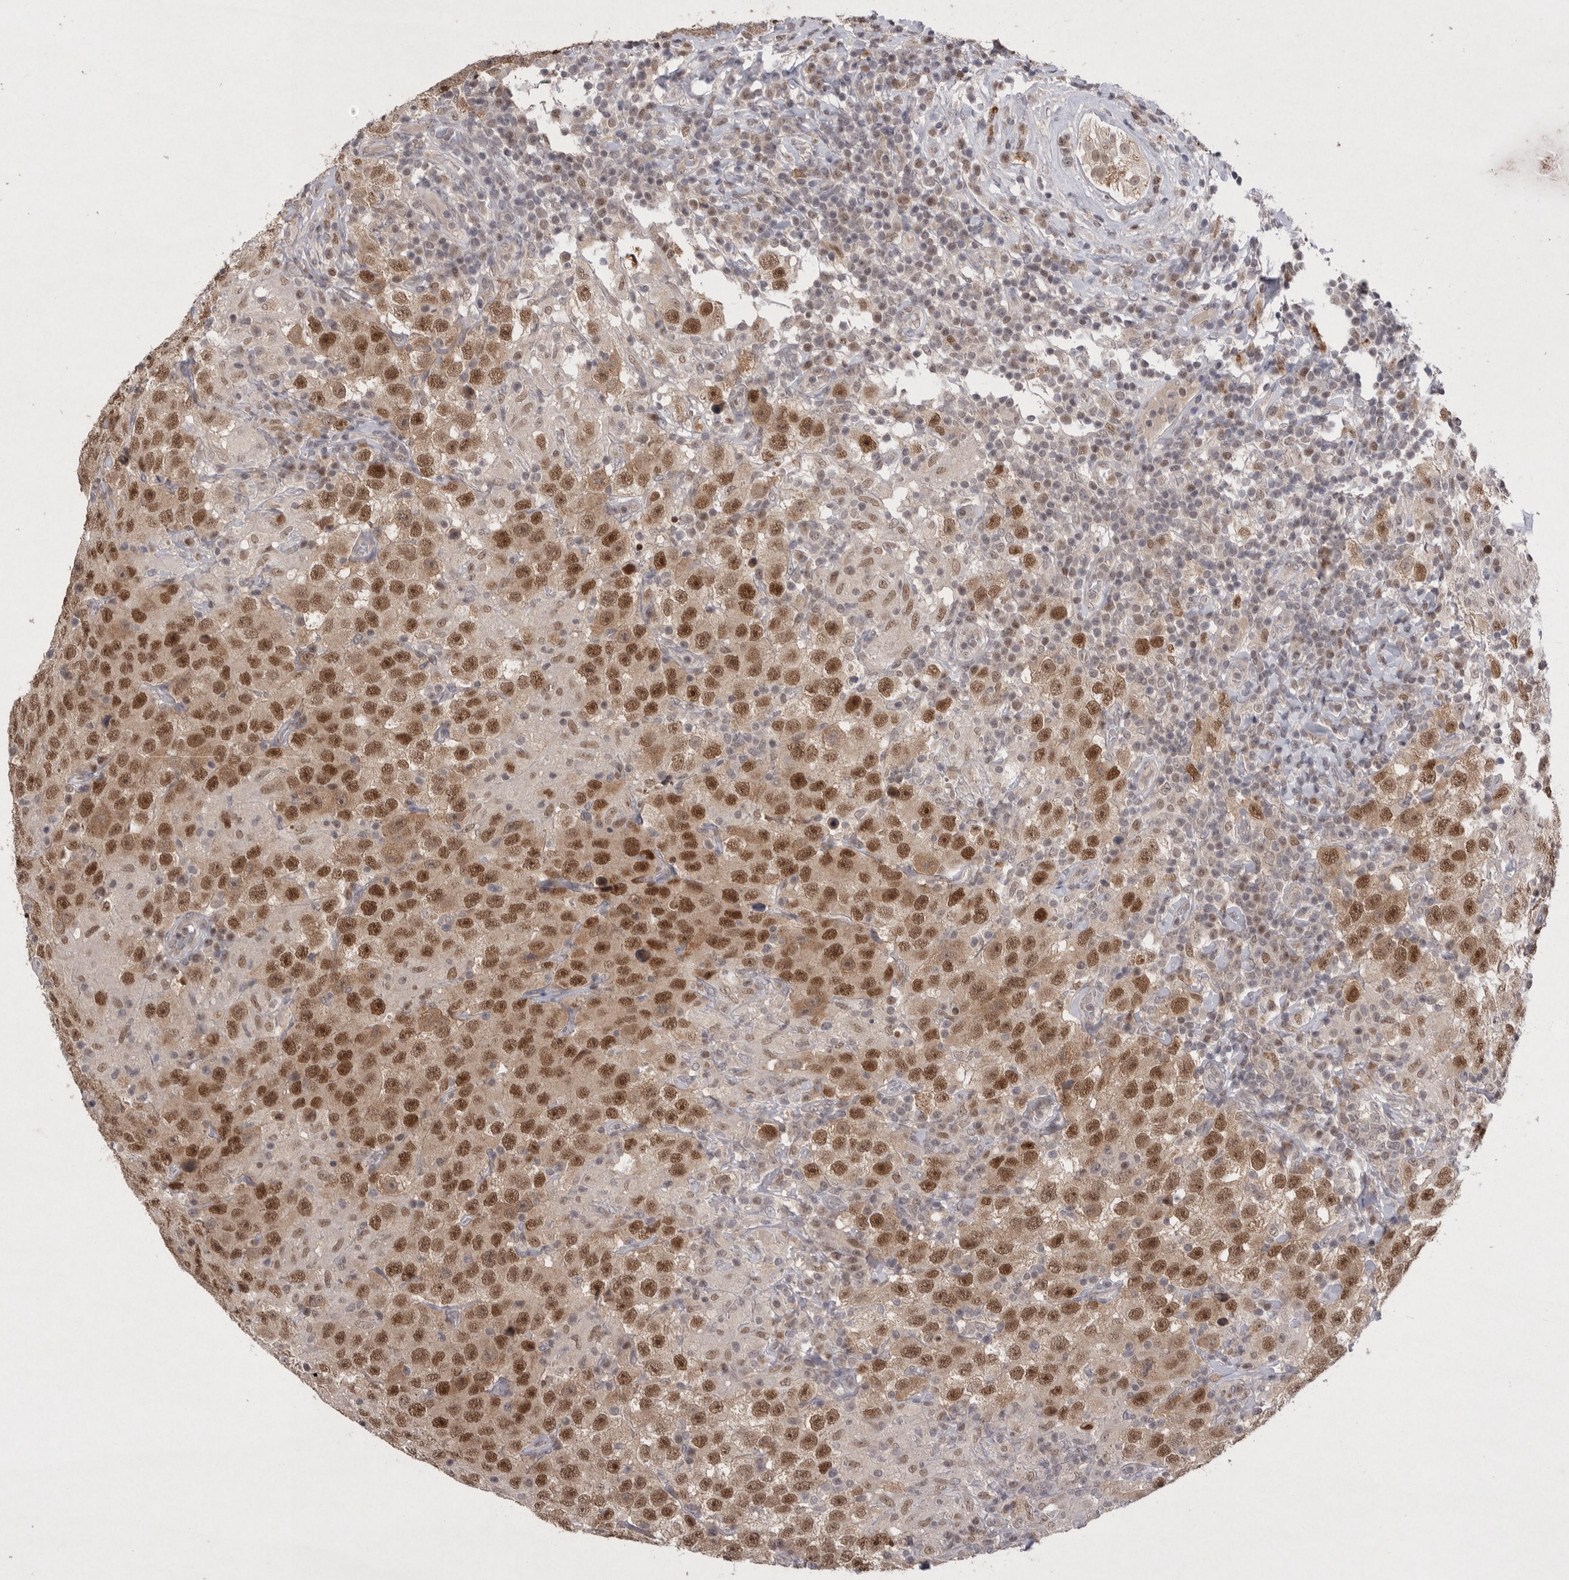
{"staining": {"intensity": "strong", "quantity": ">75%", "location": "cytoplasmic/membranous,nuclear"}, "tissue": "testis cancer", "cell_type": "Tumor cells", "image_type": "cancer", "snomed": [{"axis": "morphology", "description": "Seminoma, NOS"}, {"axis": "topography", "description": "Testis"}], "caption": "Immunohistochemistry (IHC) image of testis seminoma stained for a protein (brown), which reveals high levels of strong cytoplasmic/membranous and nuclear positivity in about >75% of tumor cells.", "gene": "HUS1", "patient": {"sex": "male", "age": 41}}